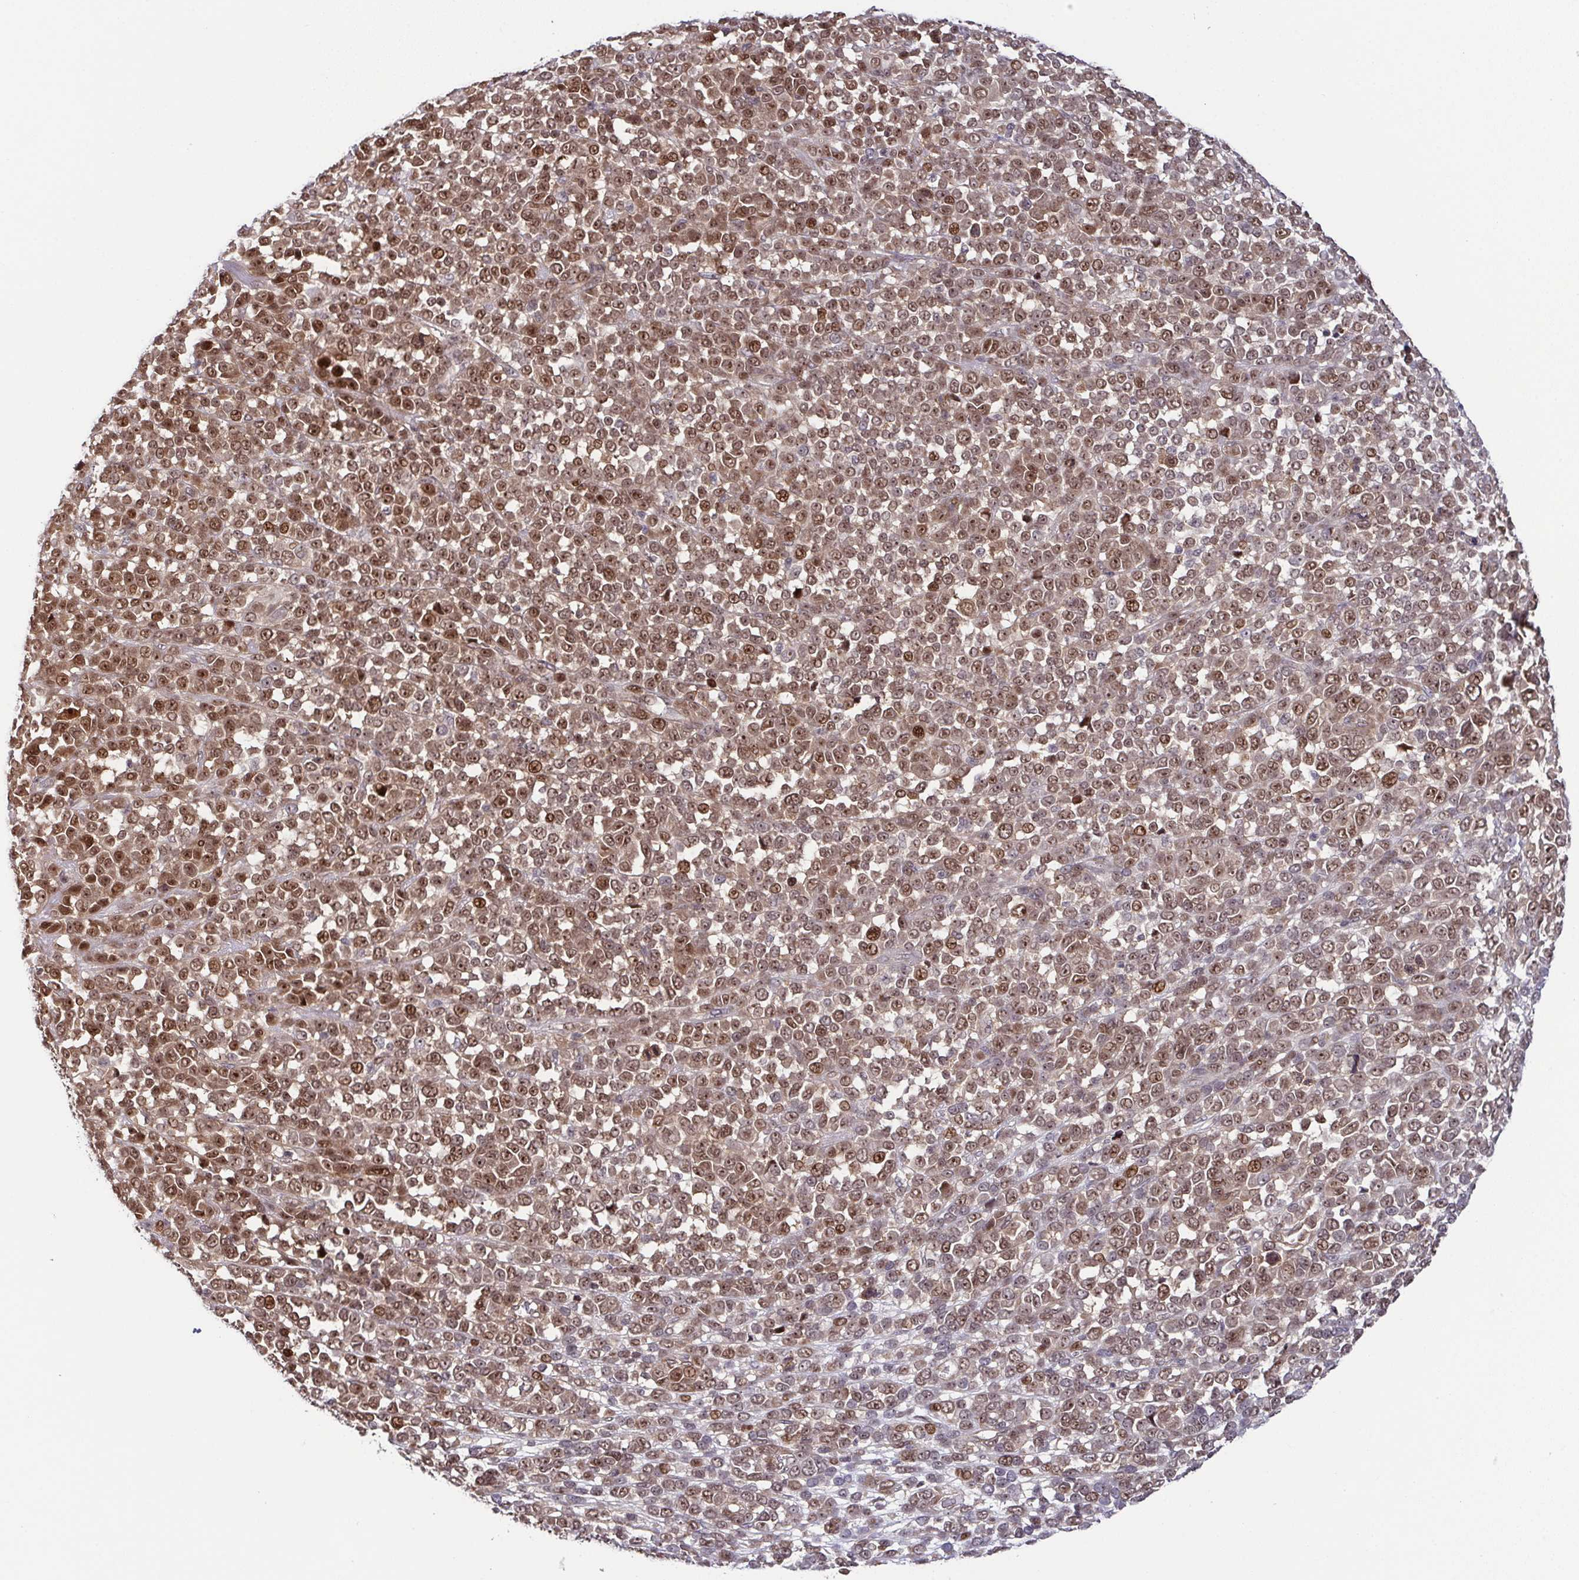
{"staining": {"intensity": "moderate", "quantity": ">75%", "location": "nuclear"}, "tissue": "melanoma", "cell_type": "Tumor cells", "image_type": "cancer", "snomed": [{"axis": "morphology", "description": "Malignant melanoma, NOS"}, {"axis": "topography", "description": "Skin"}], "caption": "Malignant melanoma stained for a protein (brown) shows moderate nuclear positive positivity in about >75% of tumor cells.", "gene": "DNAJB1", "patient": {"sex": "female", "age": 95}}